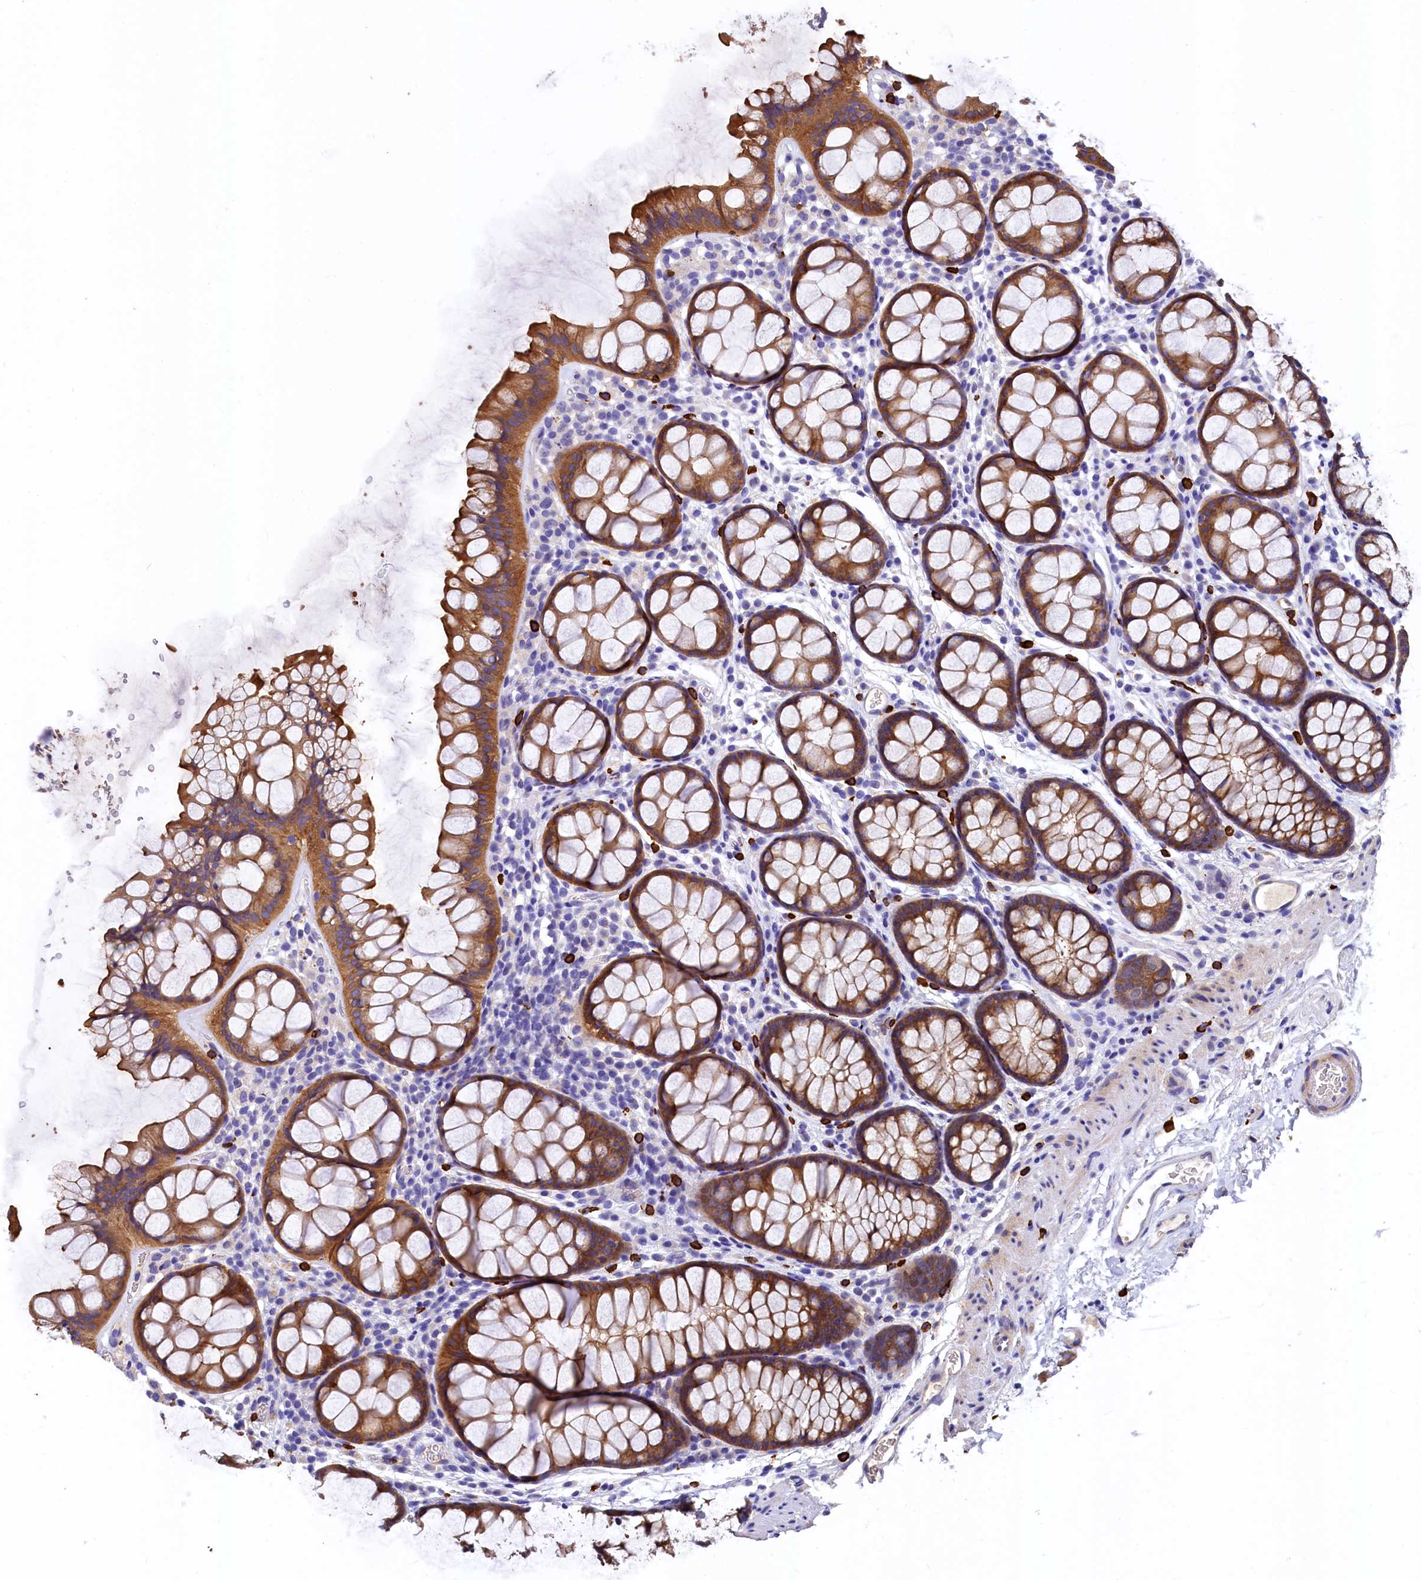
{"staining": {"intensity": "negative", "quantity": "none", "location": "none"}, "tissue": "colon", "cell_type": "Endothelial cells", "image_type": "normal", "snomed": [{"axis": "morphology", "description": "Normal tissue, NOS"}, {"axis": "topography", "description": "Colon"}], "caption": "A high-resolution photomicrograph shows immunohistochemistry staining of unremarkable colon, which reveals no significant positivity in endothelial cells.", "gene": "EPS8L2", "patient": {"sex": "female", "age": 82}}